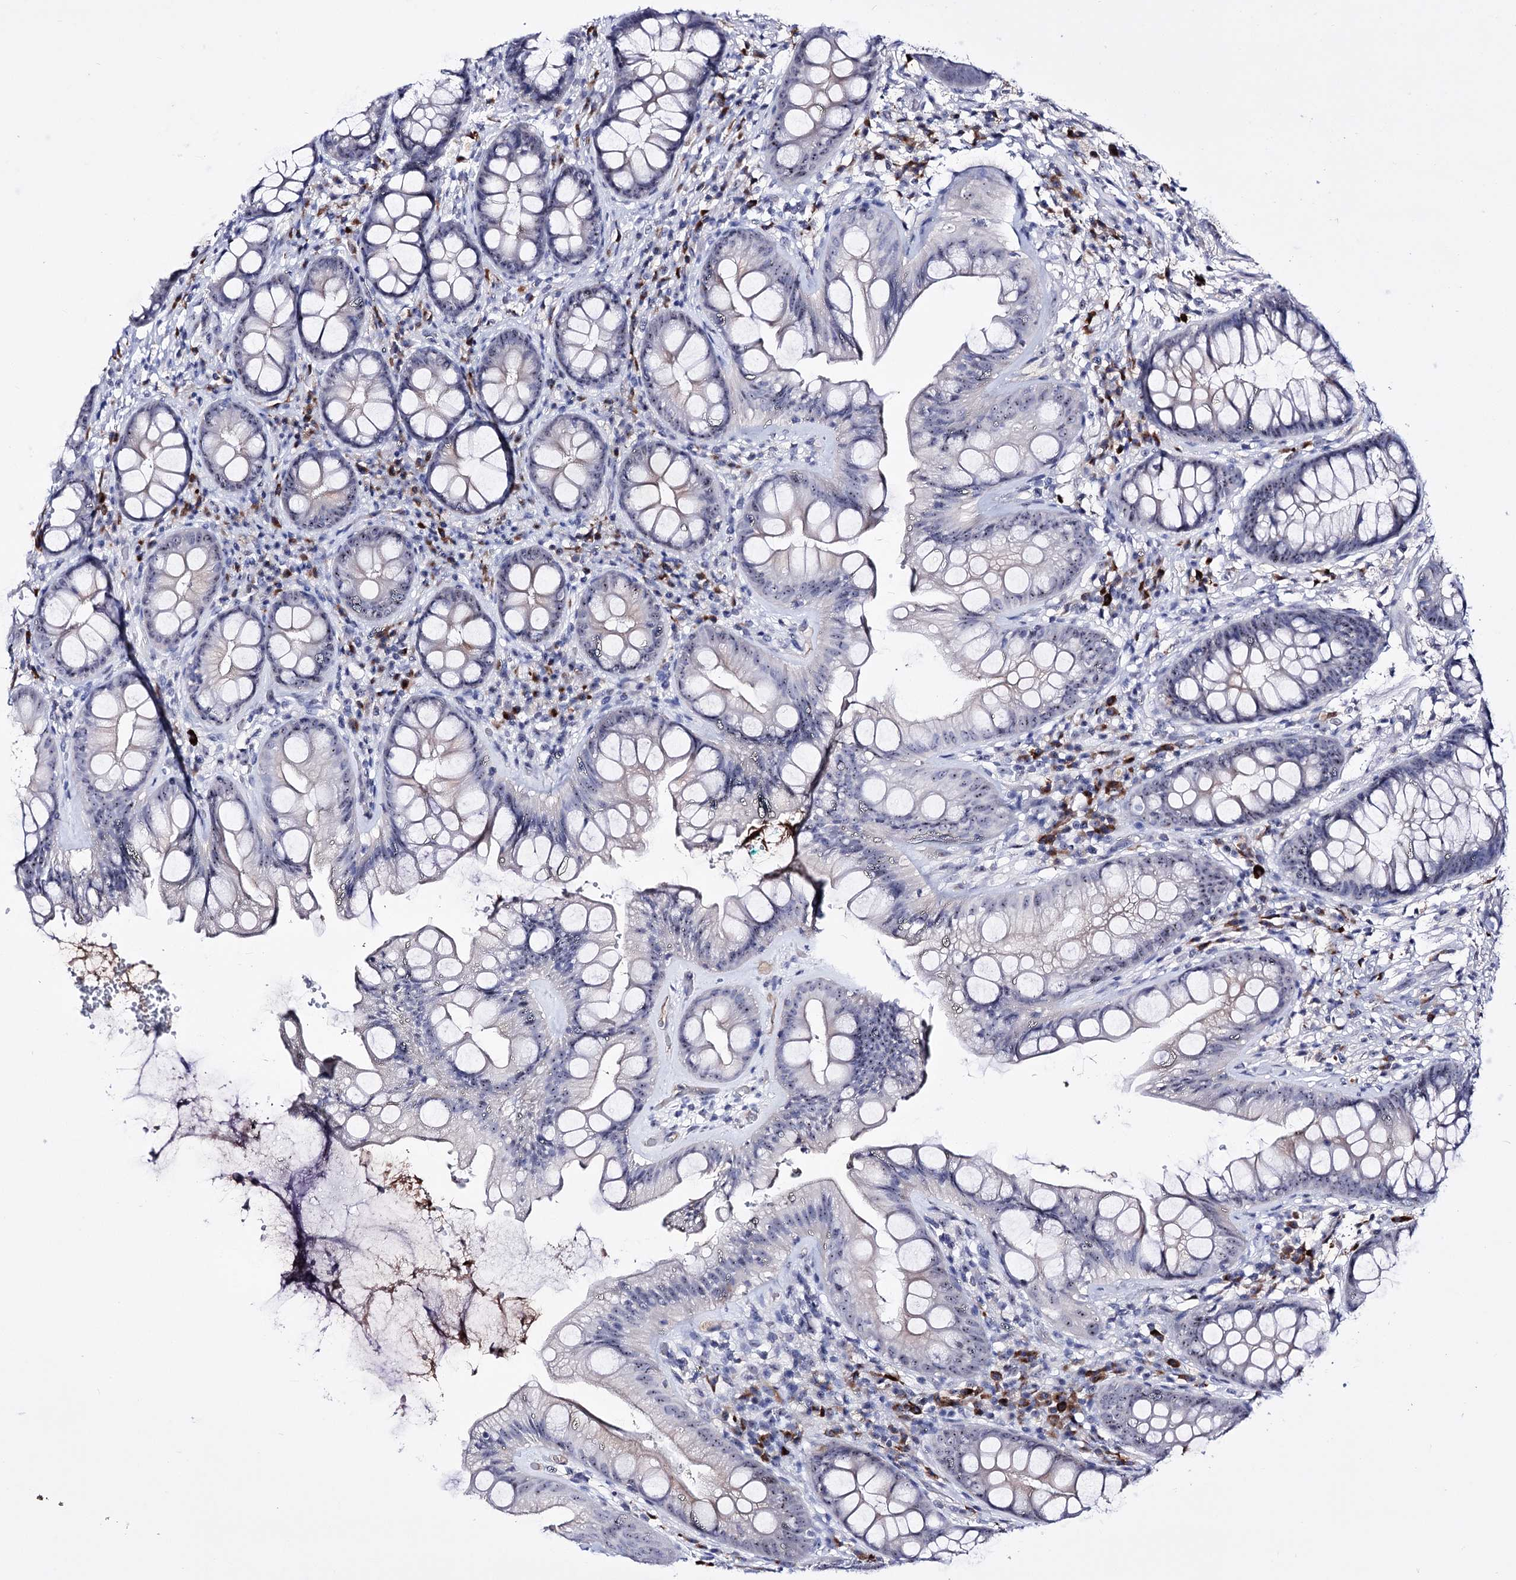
{"staining": {"intensity": "negative", "quantity": "none", "location": "none"}, "tissue": "rectum", "cell_type": "Glandular cells", "image_type": "normal", "snomed": [{"axis": "morphology", "description": "Normal tissue, NOS"}, {"axis": "topography", "description": "Rectum"}], "caption": "Immunohistochemistry (IHC) of unremarkable human rectum displays no staining in glandular cells.", "gene": "PCGF5", "patient": {"sex": "male", "age": 74}}